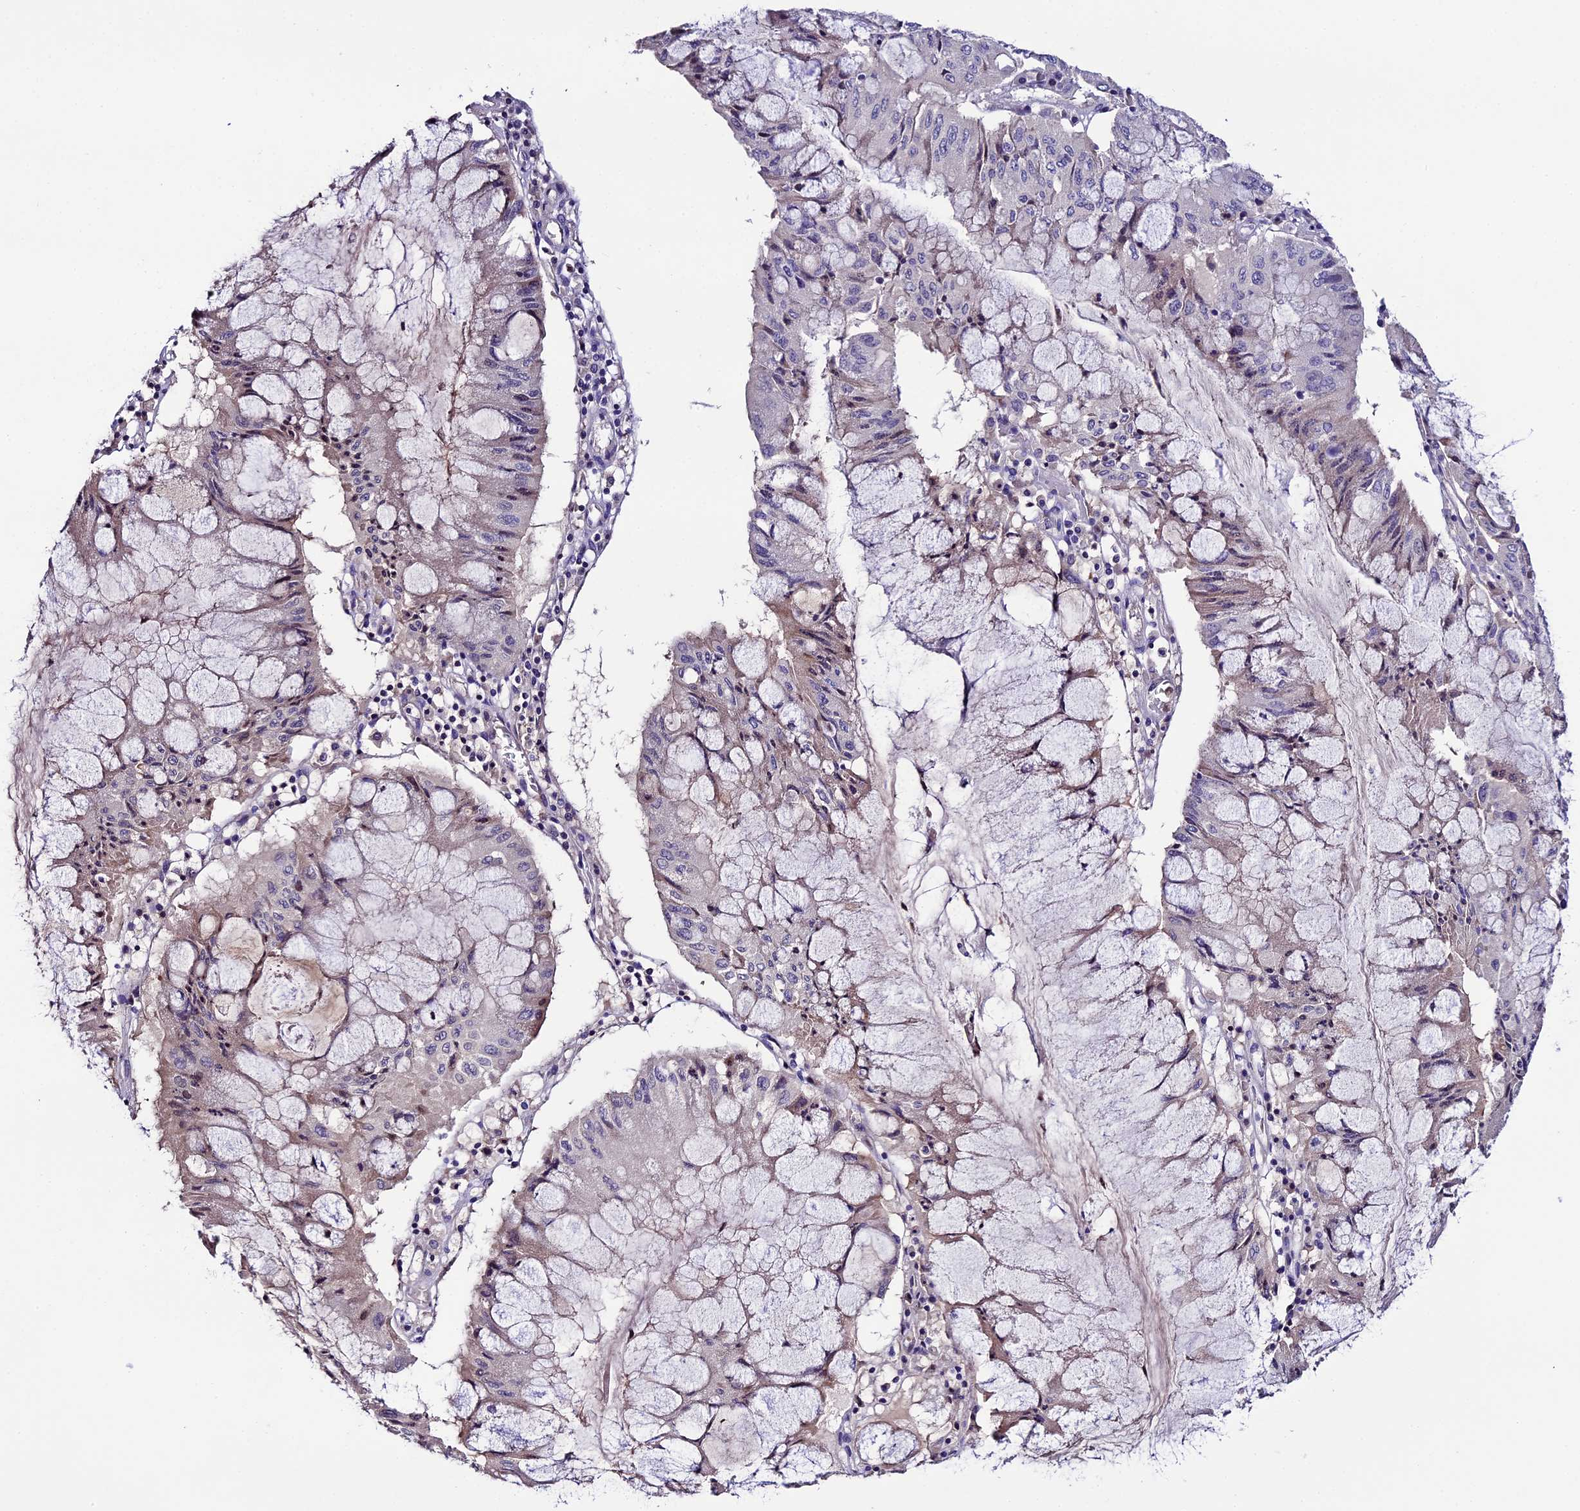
{"staining": {"intensity": "weak", "quantity": "<25%", "location": "cytoplasmic/membranous"}, "tissue": "pancreatic cancer", "cell_type": "Tumor cells", "image_type": "cancer", "snomed": [{"axis": "morphology", "description": "Adenocarcinoma, NOS"}, {"axis": "topography", "description": "Pancreas"}], "caption": "An image of pancreatic adenocarcinoma stained for a protein reveals no brown staining in tumor cells. (DAB IHC with hematoxylin counter stain).", "gene": "TCP11L2", "patient": {"sex": "female", "age": 50}}